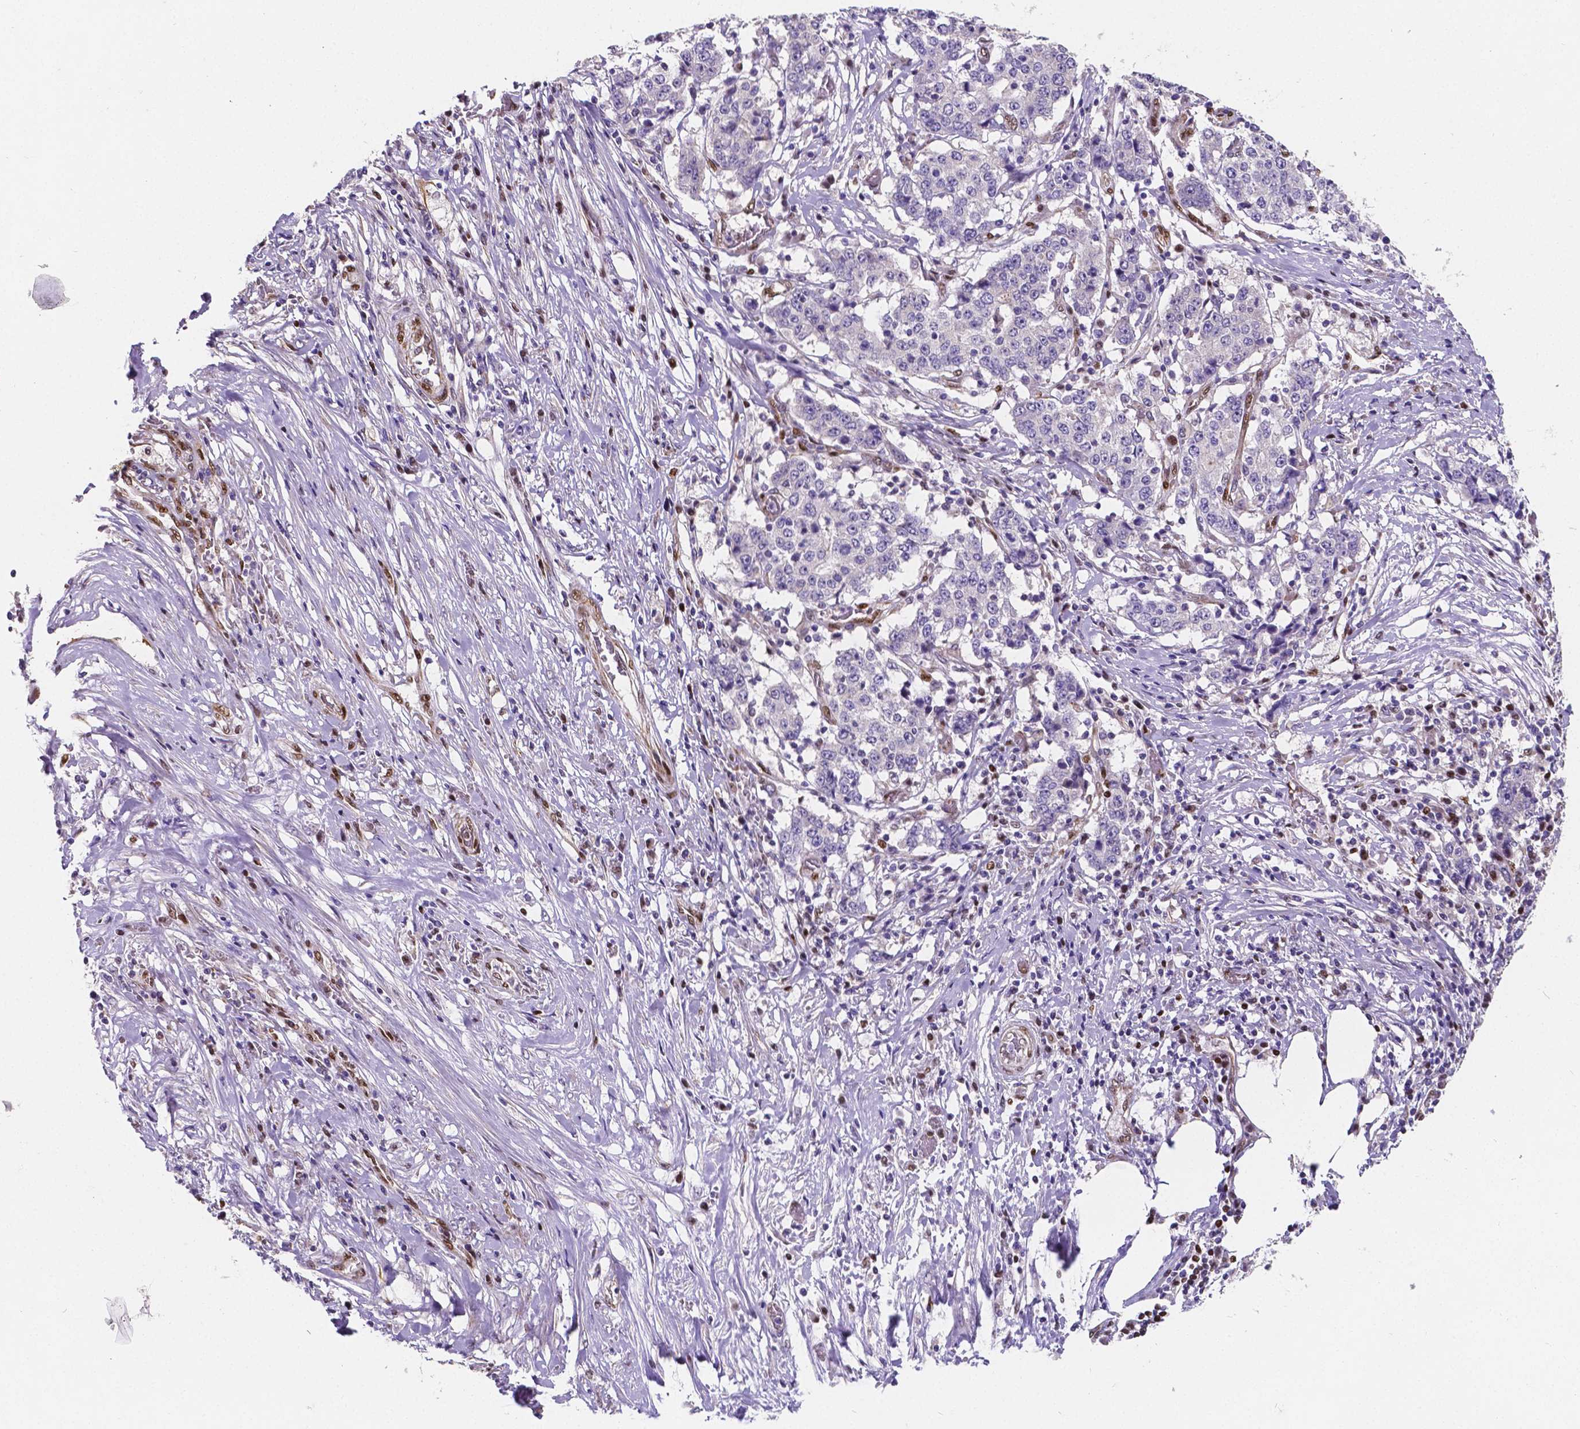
{"staining": {"intensity": "negative", "quantity": "none", "location": "none"}, "tissue": "stomach cancer", "cell_type": "Tumor cells", "image_type": "cancer", "snomed": [{"axis": "morphology", "description": "Adenocarcinoma, NOS"}, {"axis": "topography", "description": "Stomach"}], "caption": "This micrograph is of stomach cancer stained with immunohistochemistry to label a protein in brown with the nuclei are counter-stained blue. There is no positivity in tumor cells.", "gene": "MEF2C", "patient": {"sex": "male", "age": 59}}